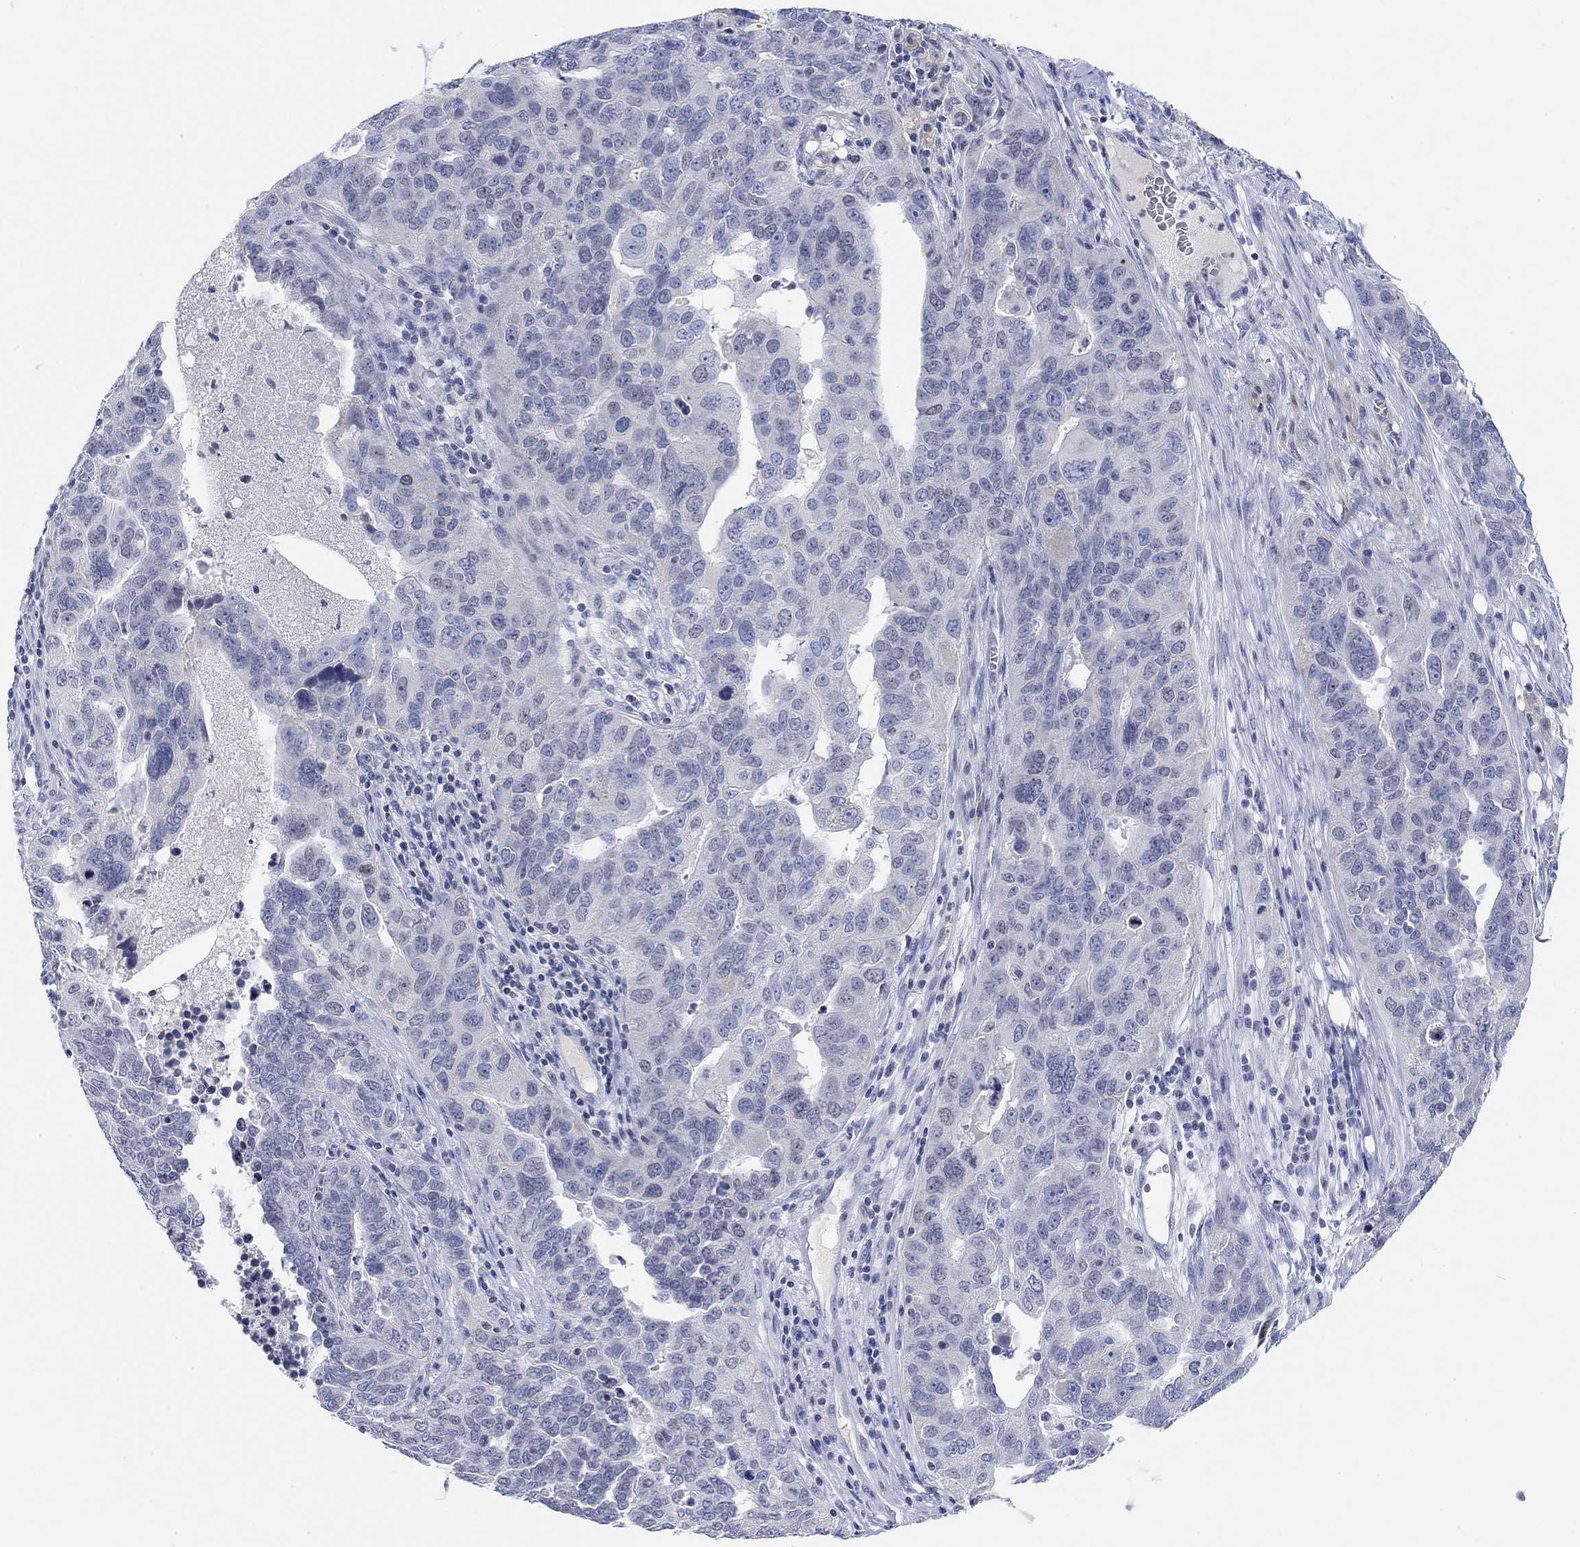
{"staining": {"intensity": "negative", "quantity": "none", "location": "none"}, "tissue": "ovarian cancer", "cell_type": "Tumor cells", "image_type": "cancer", "snomed": [{"axis": "morphology", "description": "Carcinoma, endometroid"}, {"axis": "topography", "description": "Soft tissue"}, {"axis": "topography", "description": "Ovary"}], "caption": "Tumor cells are negative for brown protein staining in ovarian cancer (endometroid carcinoma).", "gene": "ATP6V1E2", "patient": {"sex": "female", "age": 52}}